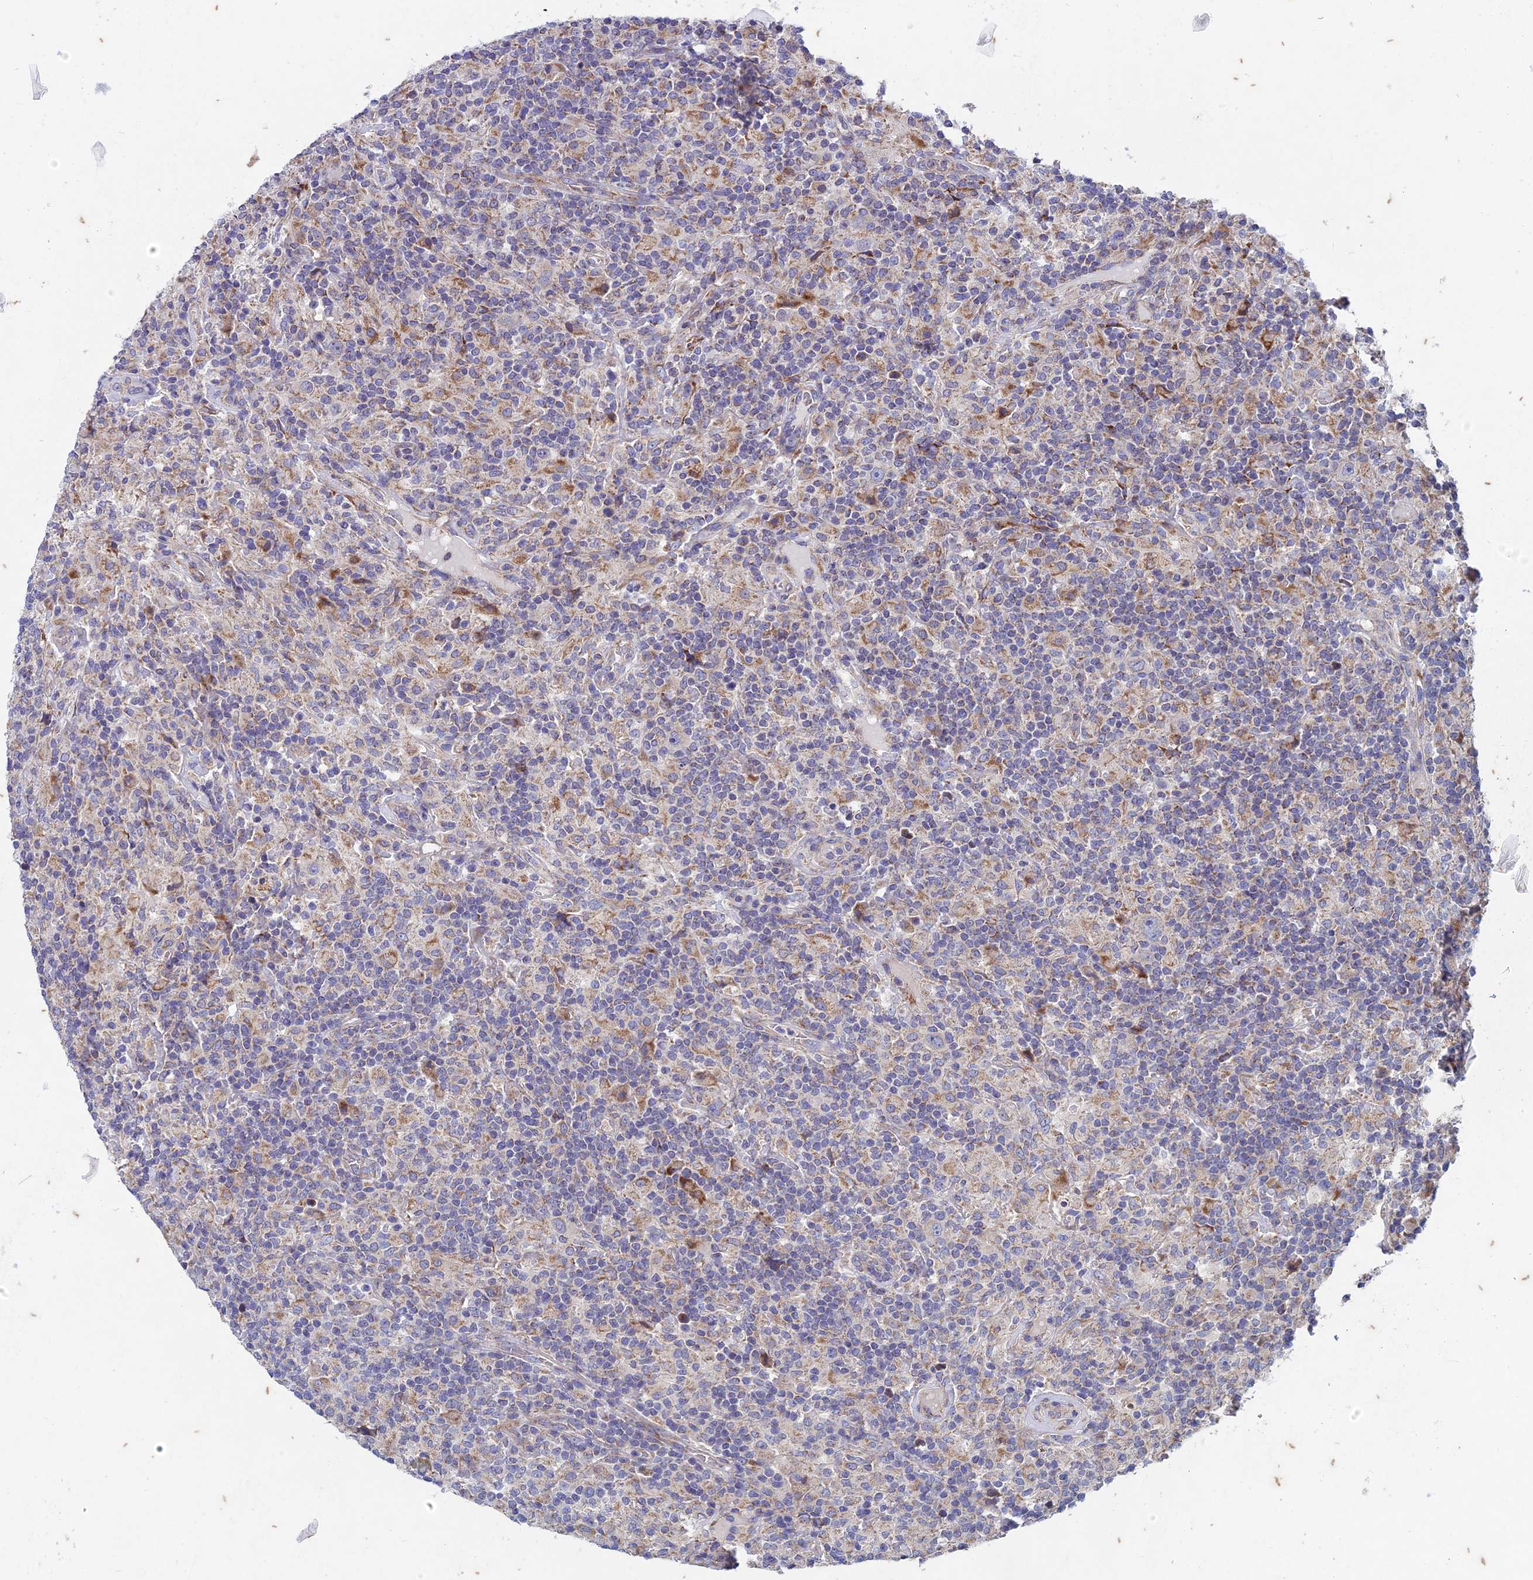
{"staining": {"intensity": "negative", "quantity": "none", "location": "none"}, "tissue": "lymphoma", "cell_type": "Tumor cells", "image_type": "cancer", "snomed": [{"axis": "morphology", "description": "Hodgkin's disease, NOS"}, {"axis": "topography", "description": "Lymph node"}], "caption": "The image reveals no significant positivity in tumor cells of lymphoma.", "gene": "AP4S1", "patient": {"sex": "male", "age": 70}}